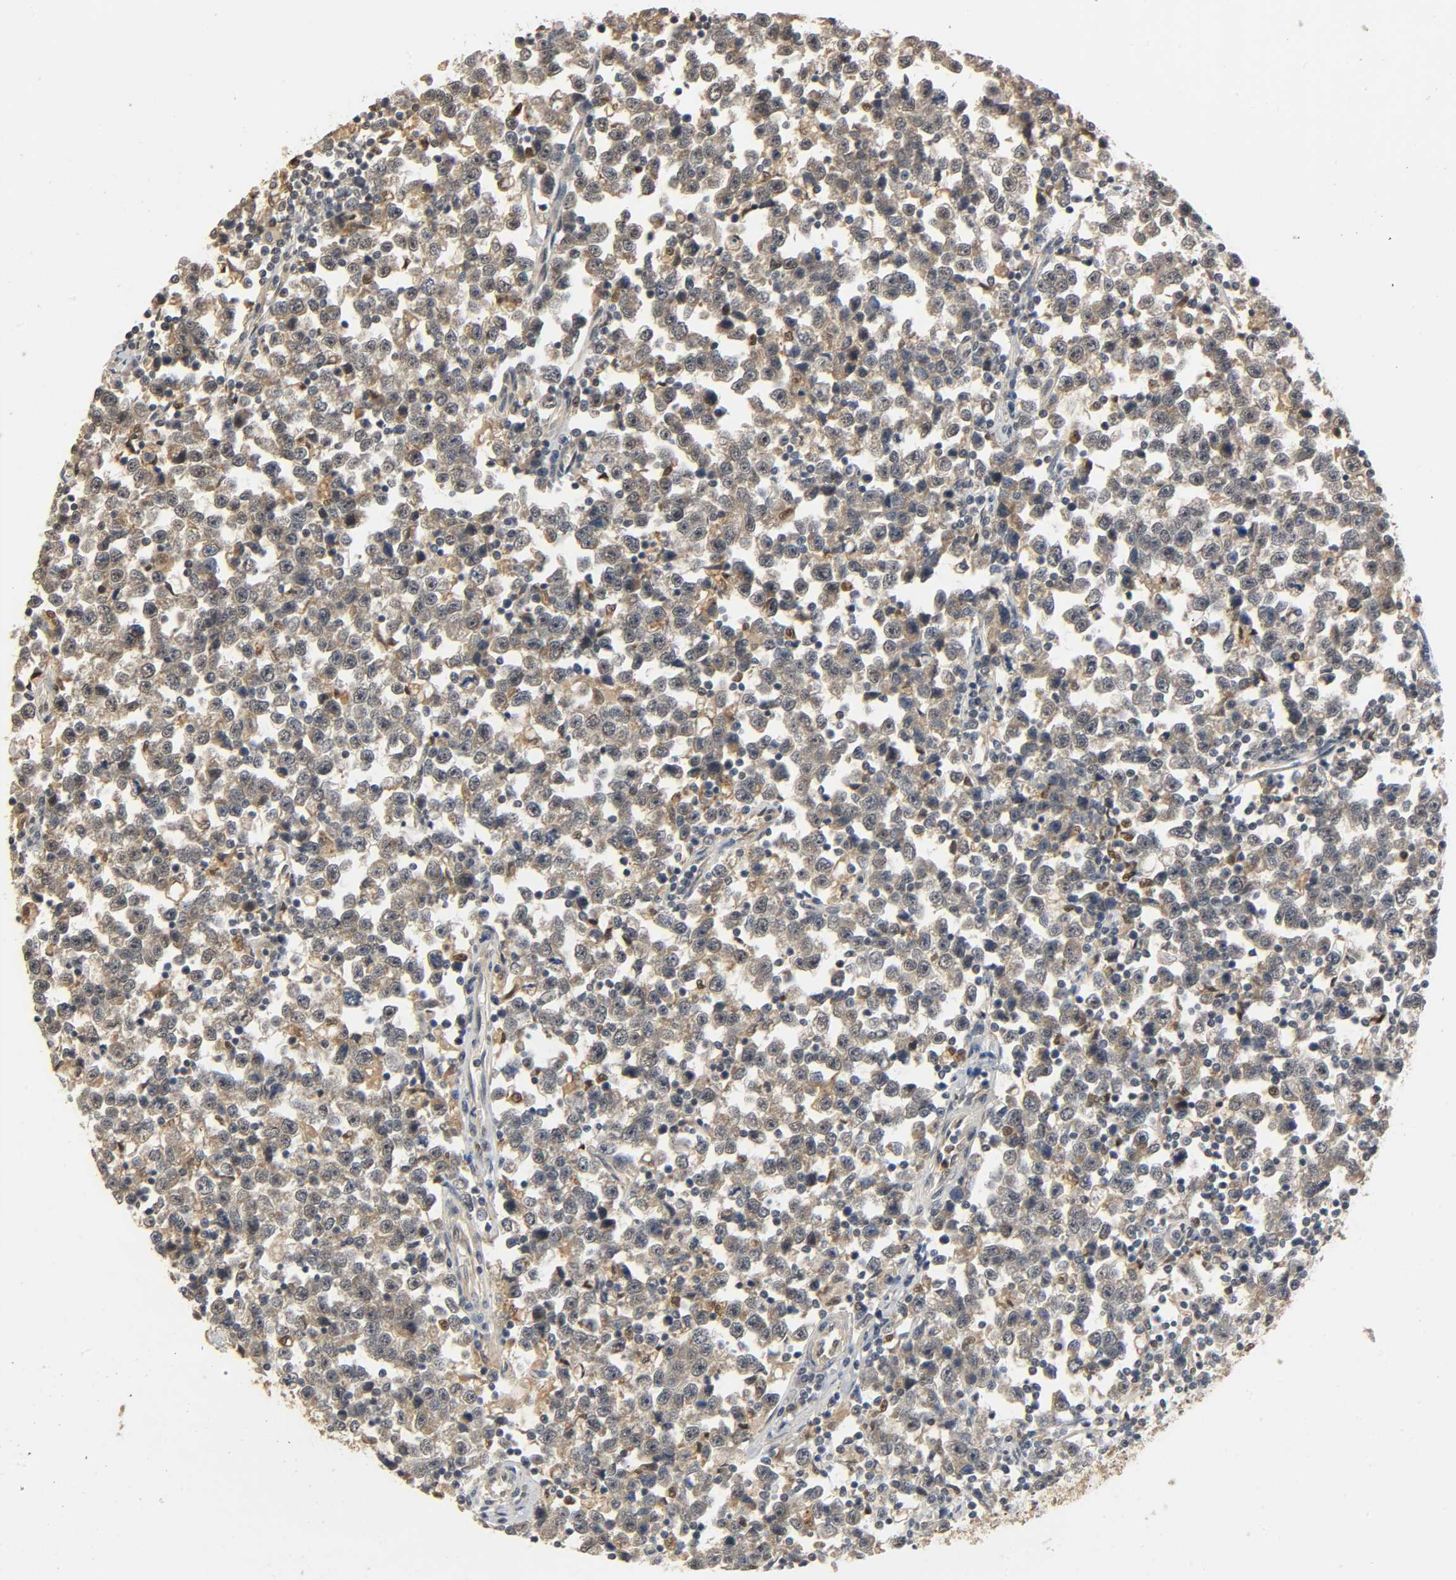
{"staining": {"intensity": "moderate", "quantity": "25%-75%", "location": "cytoplasmic/membranous"}, "tissue": "testis cancer", "cell_type": "Tumor cells", "image_type": "cancer", "snomed": [{"axis": "morphology", "description": "Seminoma, NOS"}, {"axis": "topography", "description": "Testis"}], "caption": "A histopathology image of testis cancer stained for a protein shows moderate cytoplasmic/membranous brown staining in tumor cells. The staining is performed using DAB (3,3'-diaminobenzidine) brown chromogen to label protein expression. The nuclei are counter-stained blue using hematoxylin.", "gene": "ZFPM2", "patient": {"sex": "male", "age": 43}}